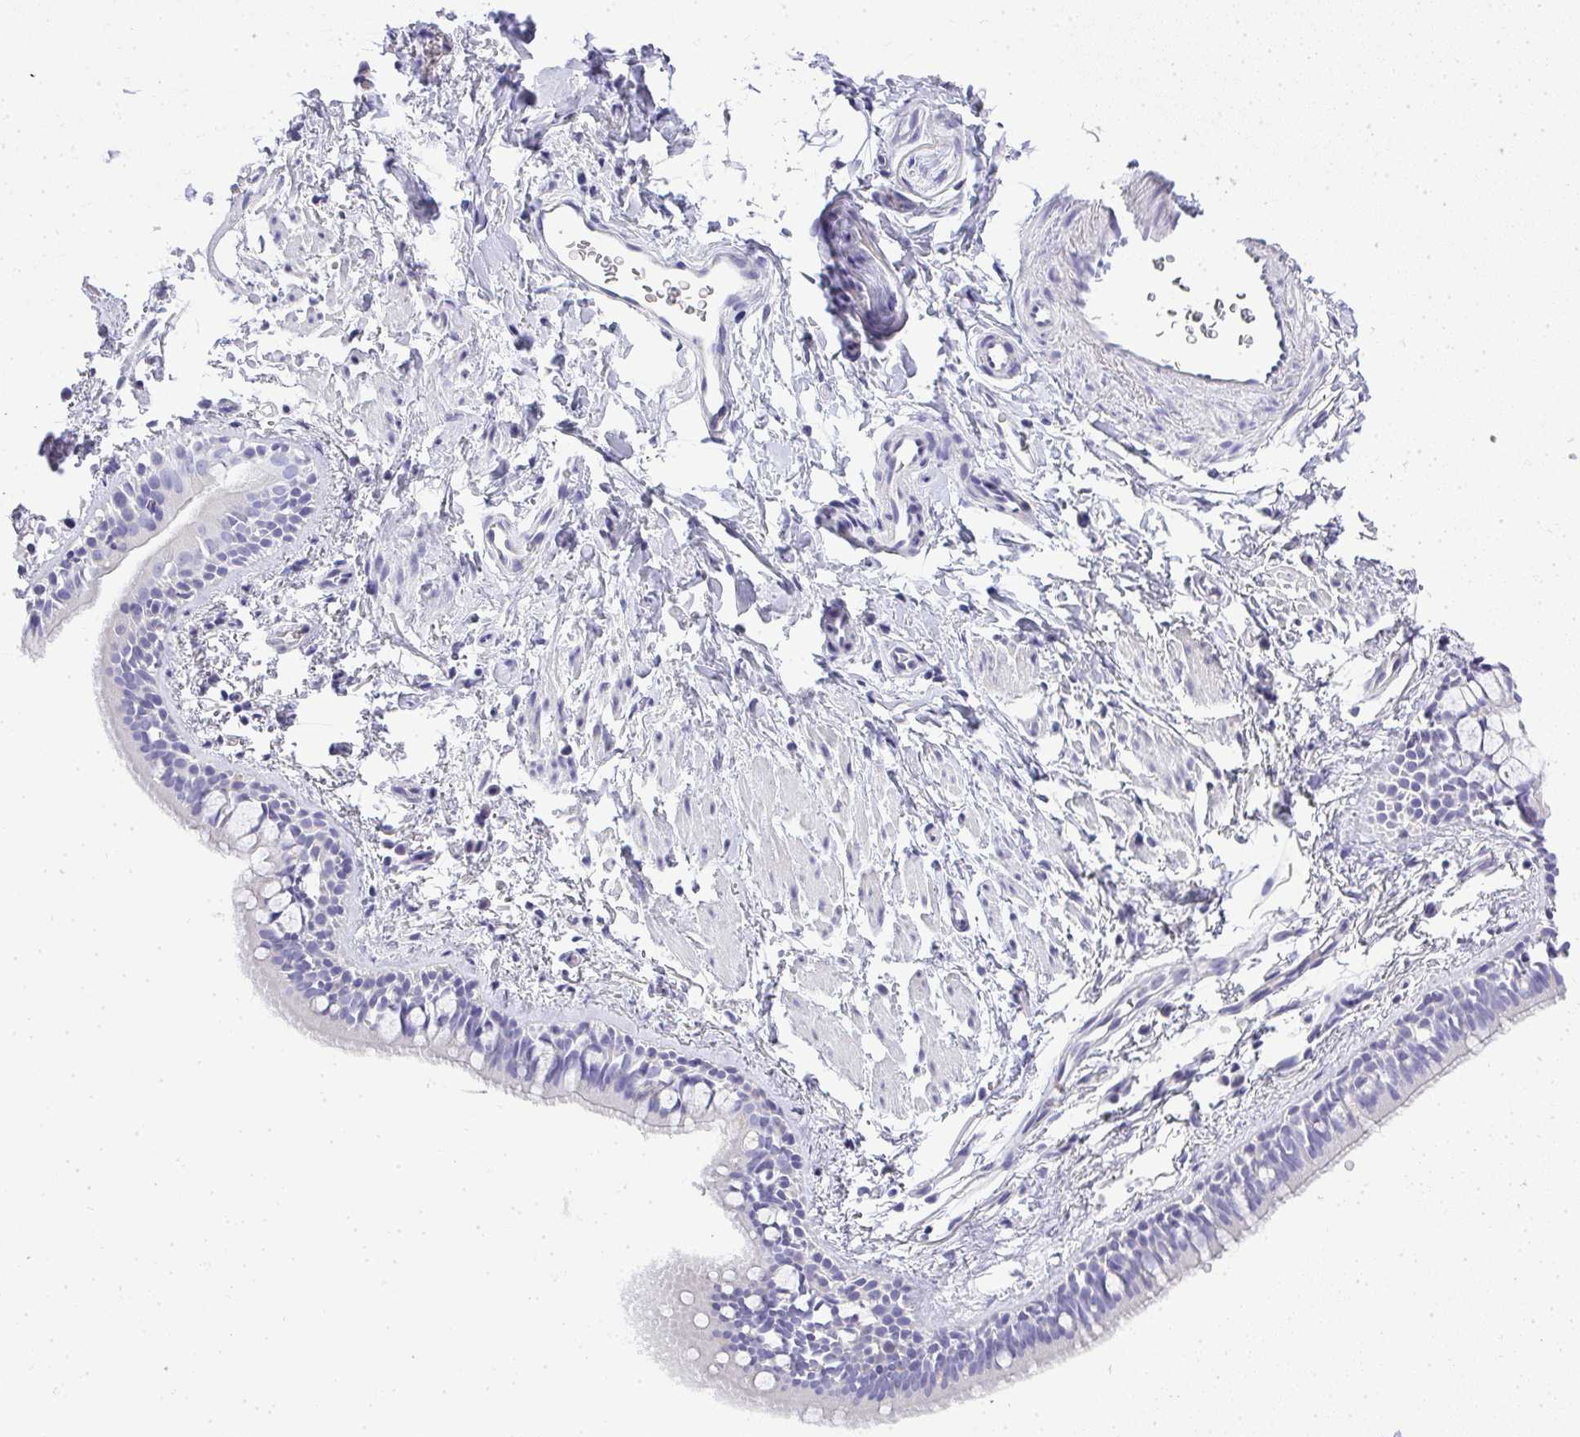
{"staining": {"intensity": "negative", "quantity": "none", "location": "none"}, "tissue": "bronchus", "cell_type": "Respiratory epithelial cells", "image_type": "normal", "snomed": [{"axis": "morphology", "description": "Normal tissue, NOS"}, {"axis": "topography", "description": "Lymph node"}, {"axis": "topography", "description": "Cartilage tissue"}, {"axis": "topography", "description": "Bronchus"}], "caption": "IHC photomicrograph of unremarkable bronchus stained for a protein (brown), which shows no staining in respiratory epithelial cells. (Brightfield microscopy of DAB (3,3'-diaminobenzidine) IHC at high magnification).", "gene": "PLPPR3", "patient": {"sex": "female", "age": 70}}